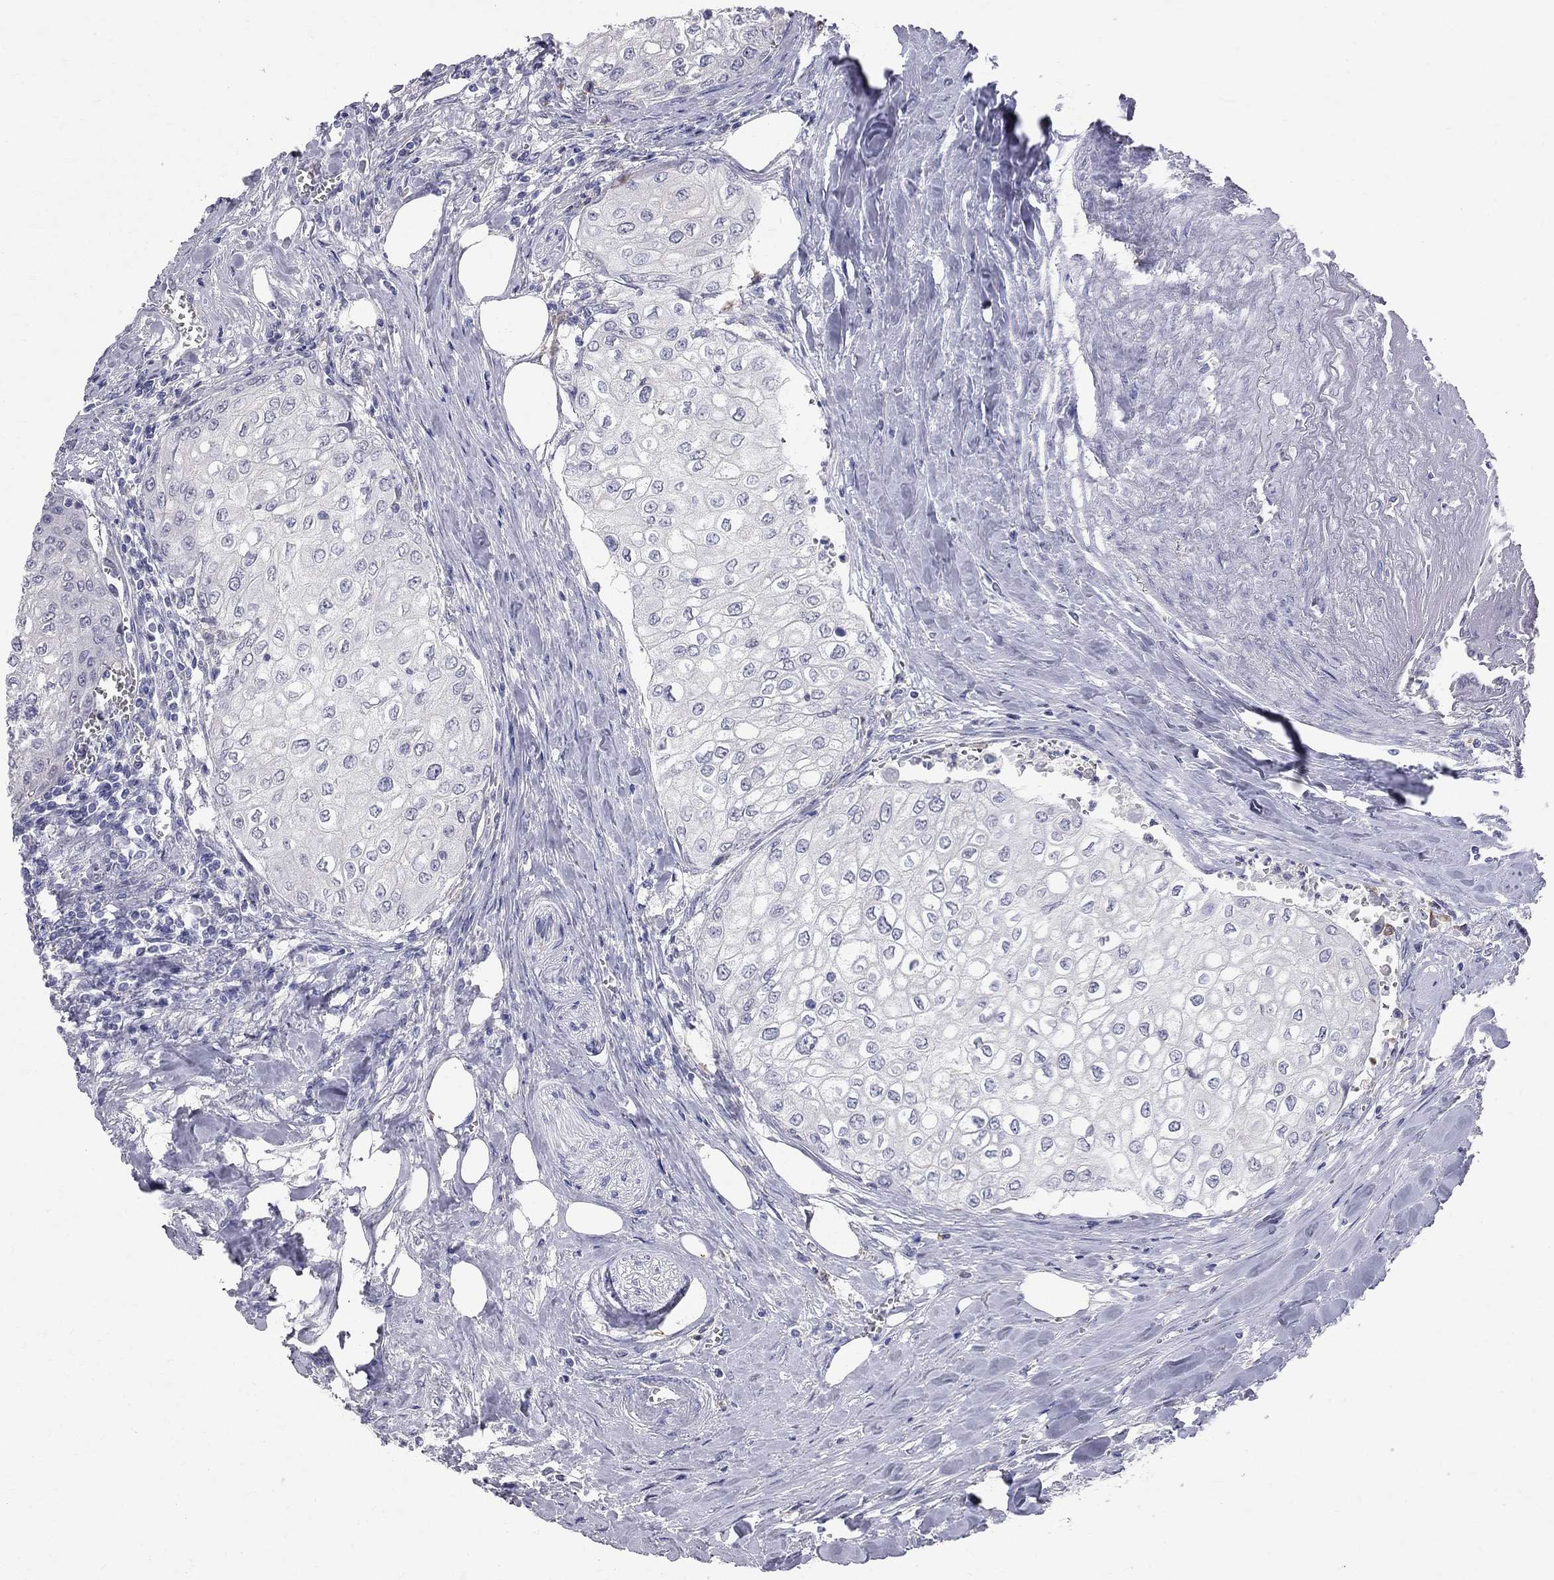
{"staining": {"intensity": "negative", "quantity": "none", "location": "none"}, "tissue": "urothelial cancer", "cell_type": "Tumor cells", "image_type": "cancer", "snomed": [{"axis": "morphology", "description": "Urothelial carcinoma, High grade"}, {"axis": "topography", "description": "Urinary bladder"}], "caption": "High magnification brightfield microscopy of urothelial cancer stained with DAB (brown) and counterstained with hematoxylin (blue): tumor cells show no significant staining.", "gene": "ACSL1", "patient": {"sex": "male", "age": 62}}